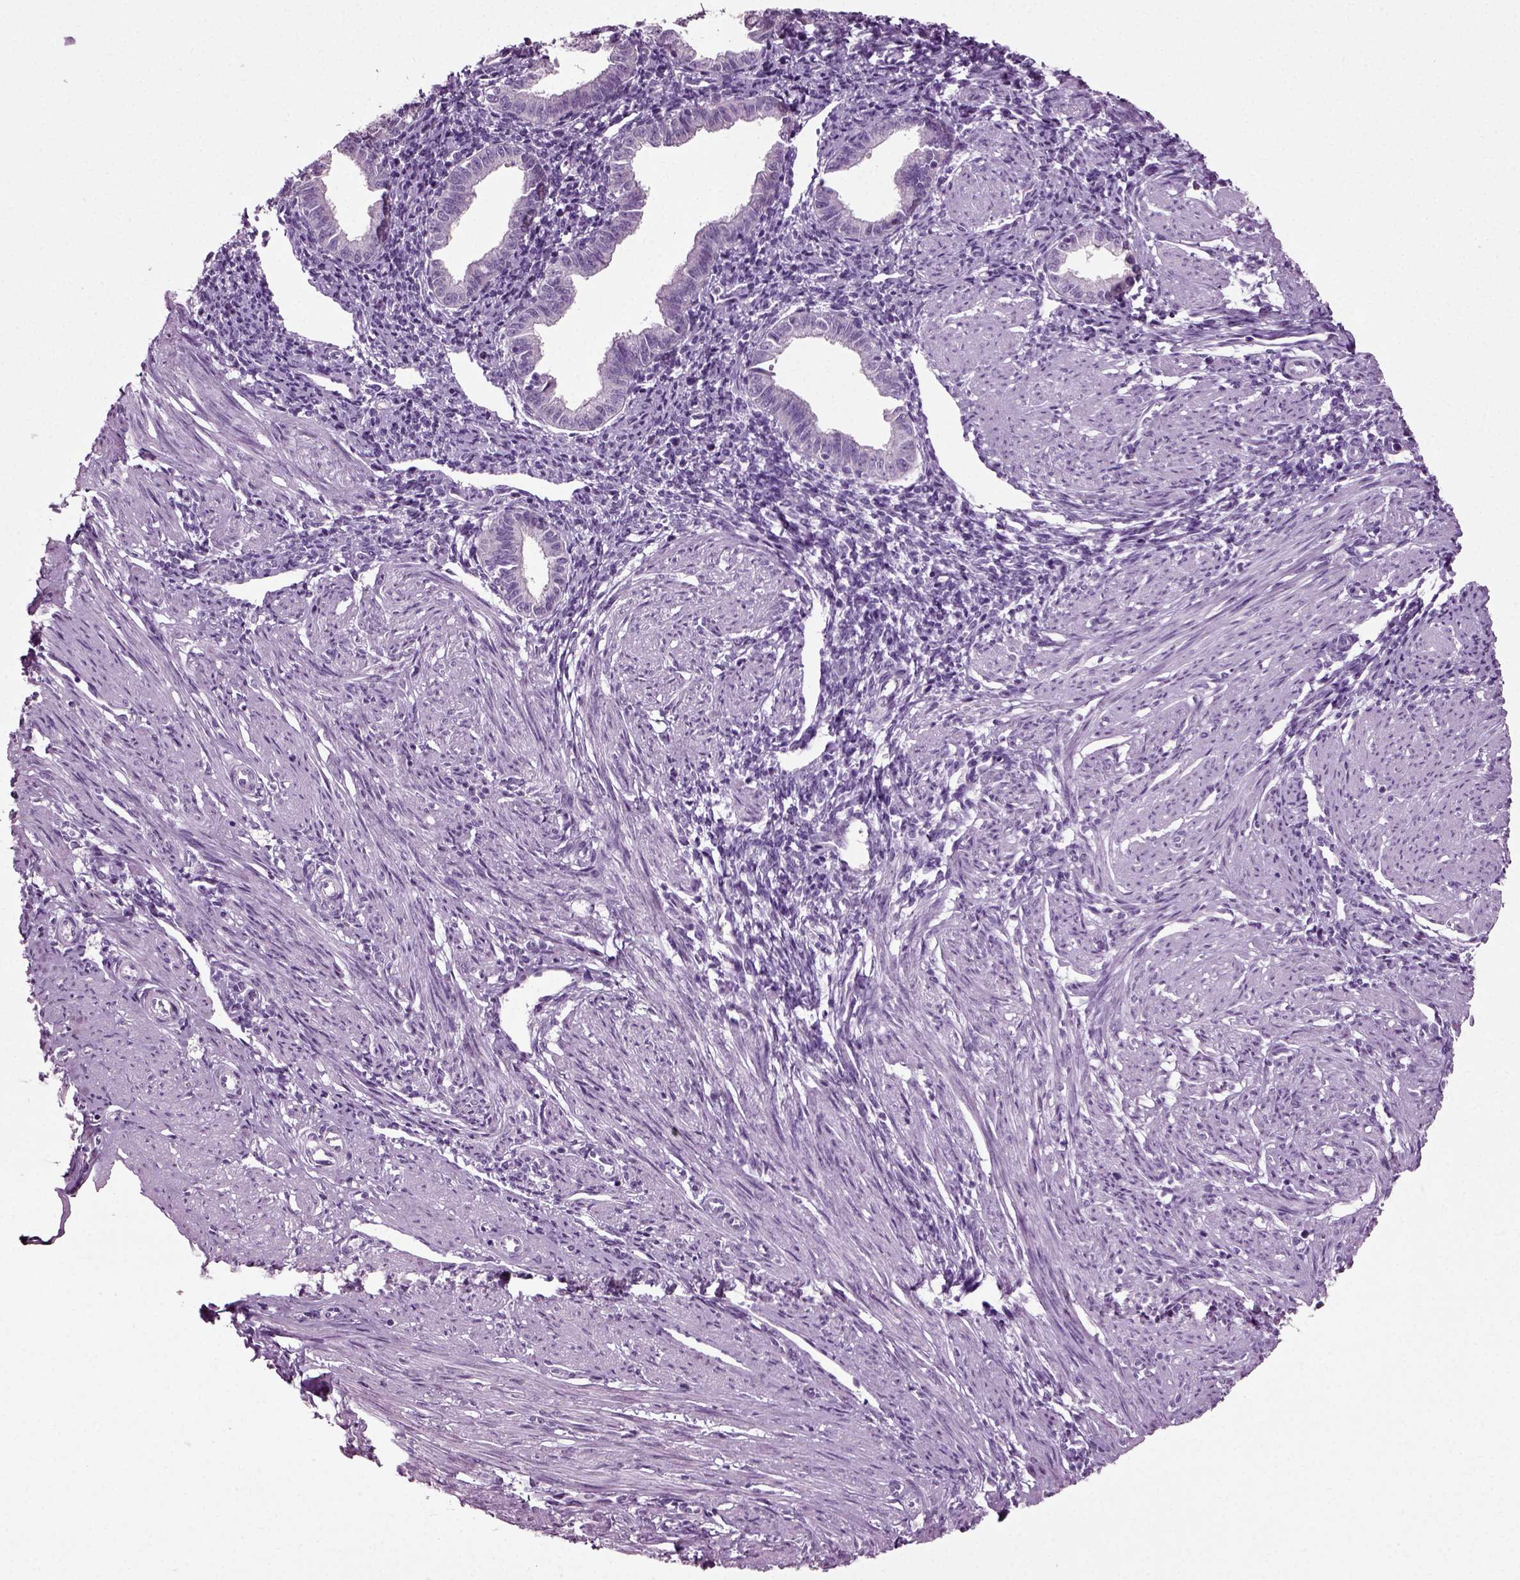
{"staining": {"intensity": "negative", "quantity": "none", "location": "none"}, "tissue": "endometrium", "cell_type": "Cells in endometrial stroma", "image_type": "normal", "snomed": [{"axis": "morphology", "description": "Normal tissue, NOS"}, {"axis": "topography", "description": "Endometrium"}], "caption": "Immunohistochemistry (IHC) of unremarkable endometrium displays no expression in cells in endometrial stroma.", "gene": "SLC26A8", "patient": {"sex": "female", "age": 37}}